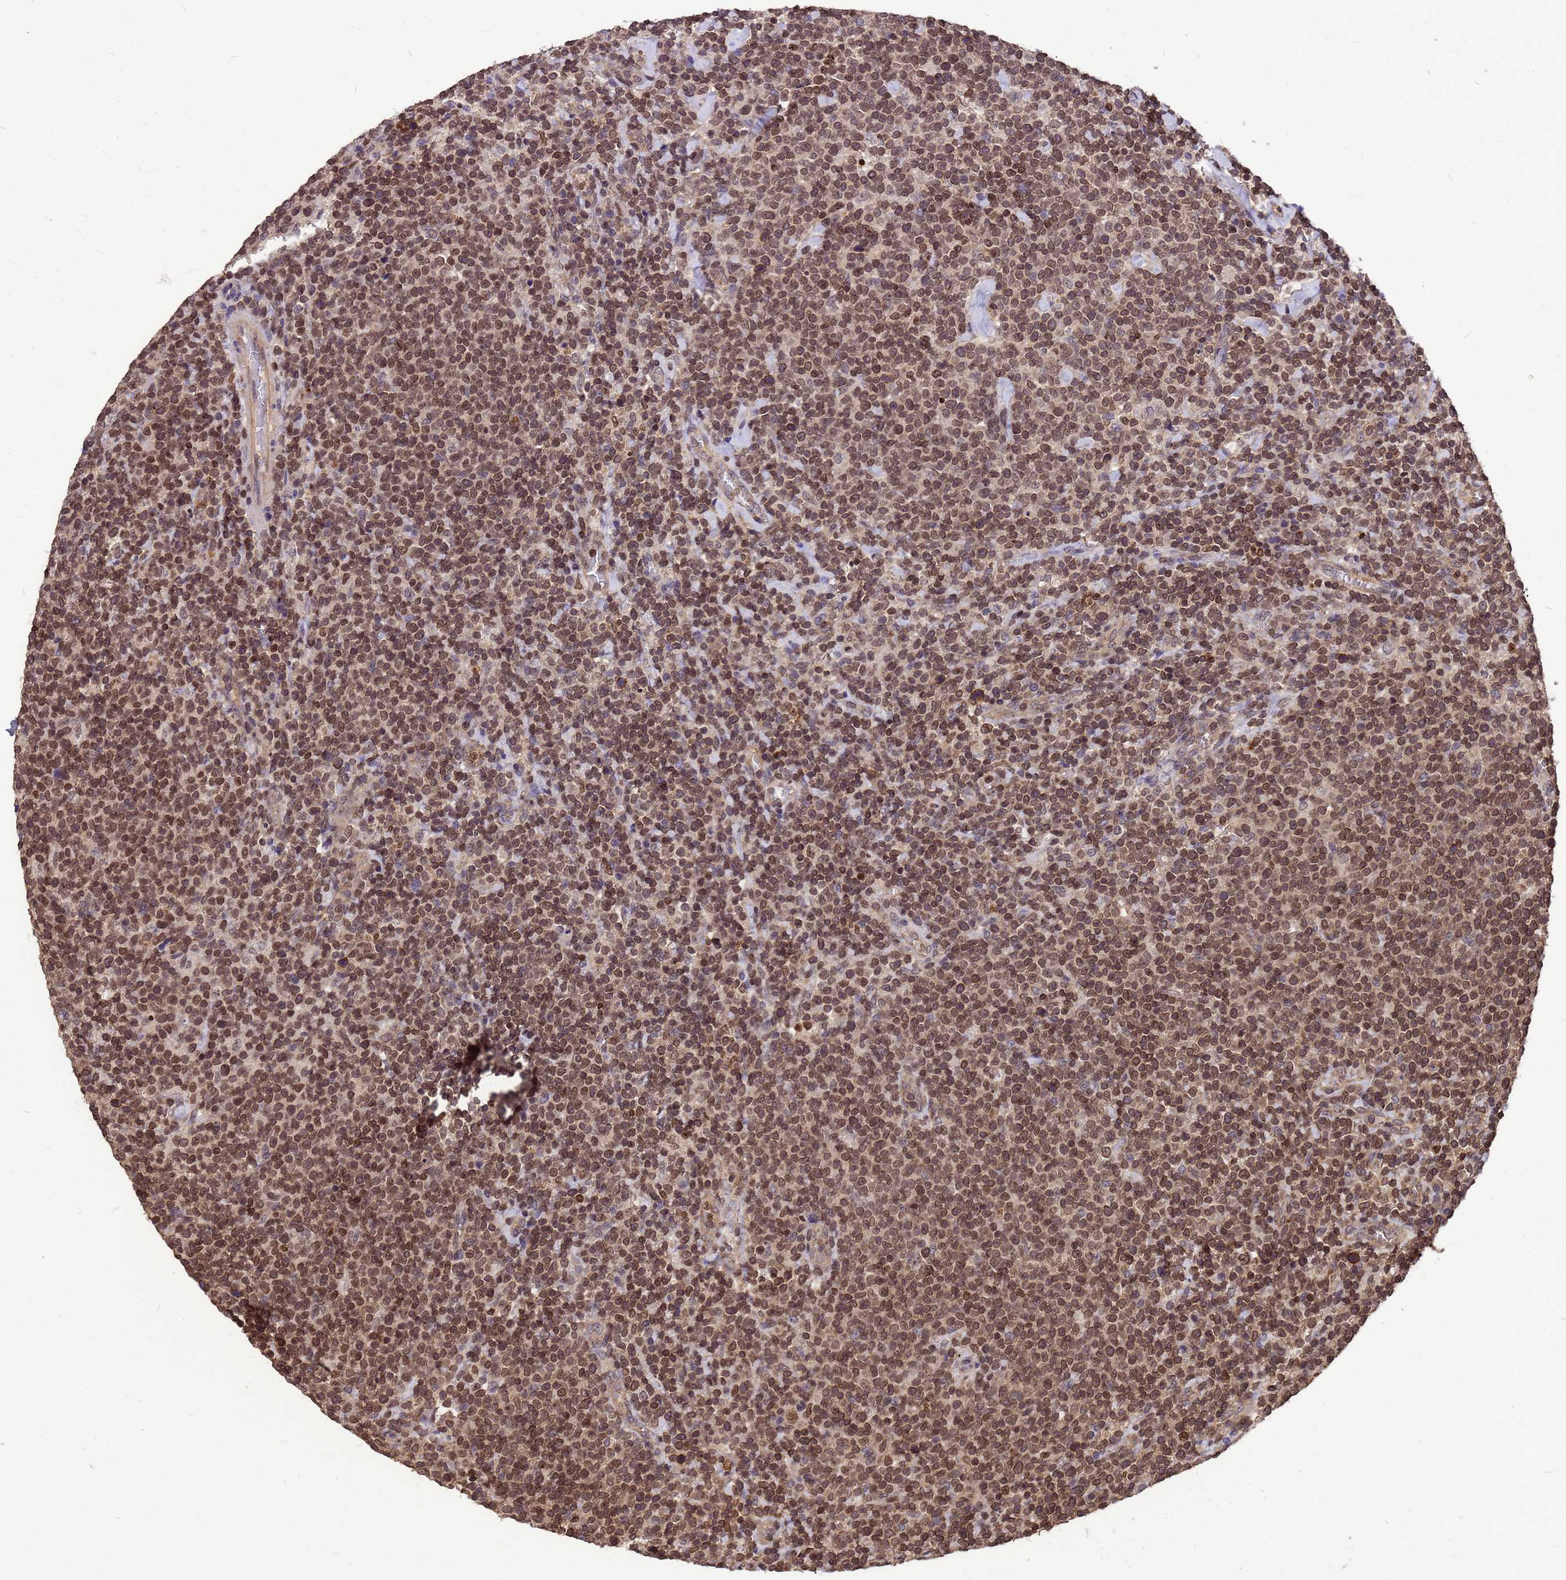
{"staining": {"intensity": "moderate", "quantity": ">75%", "location": "nuclear"}, "tissue": "lymphoma", "cell_type": "Tumor cells", "image_type": "cancer", "snomed": [{"axis": "morphology", "description": "Malignant lymphoma, non-Hodgkin's type, High grade"}, {"axis": "topography", "description": "Lymph node"}], "caption": "This micrograph demonstrates immunohistochemistry staining of lymphoma, with medium moderate nuclear expression in approximately >75% of tumor cells.", "gene": "C1orf35", "patient": {"sex": "male", "age": 61}}